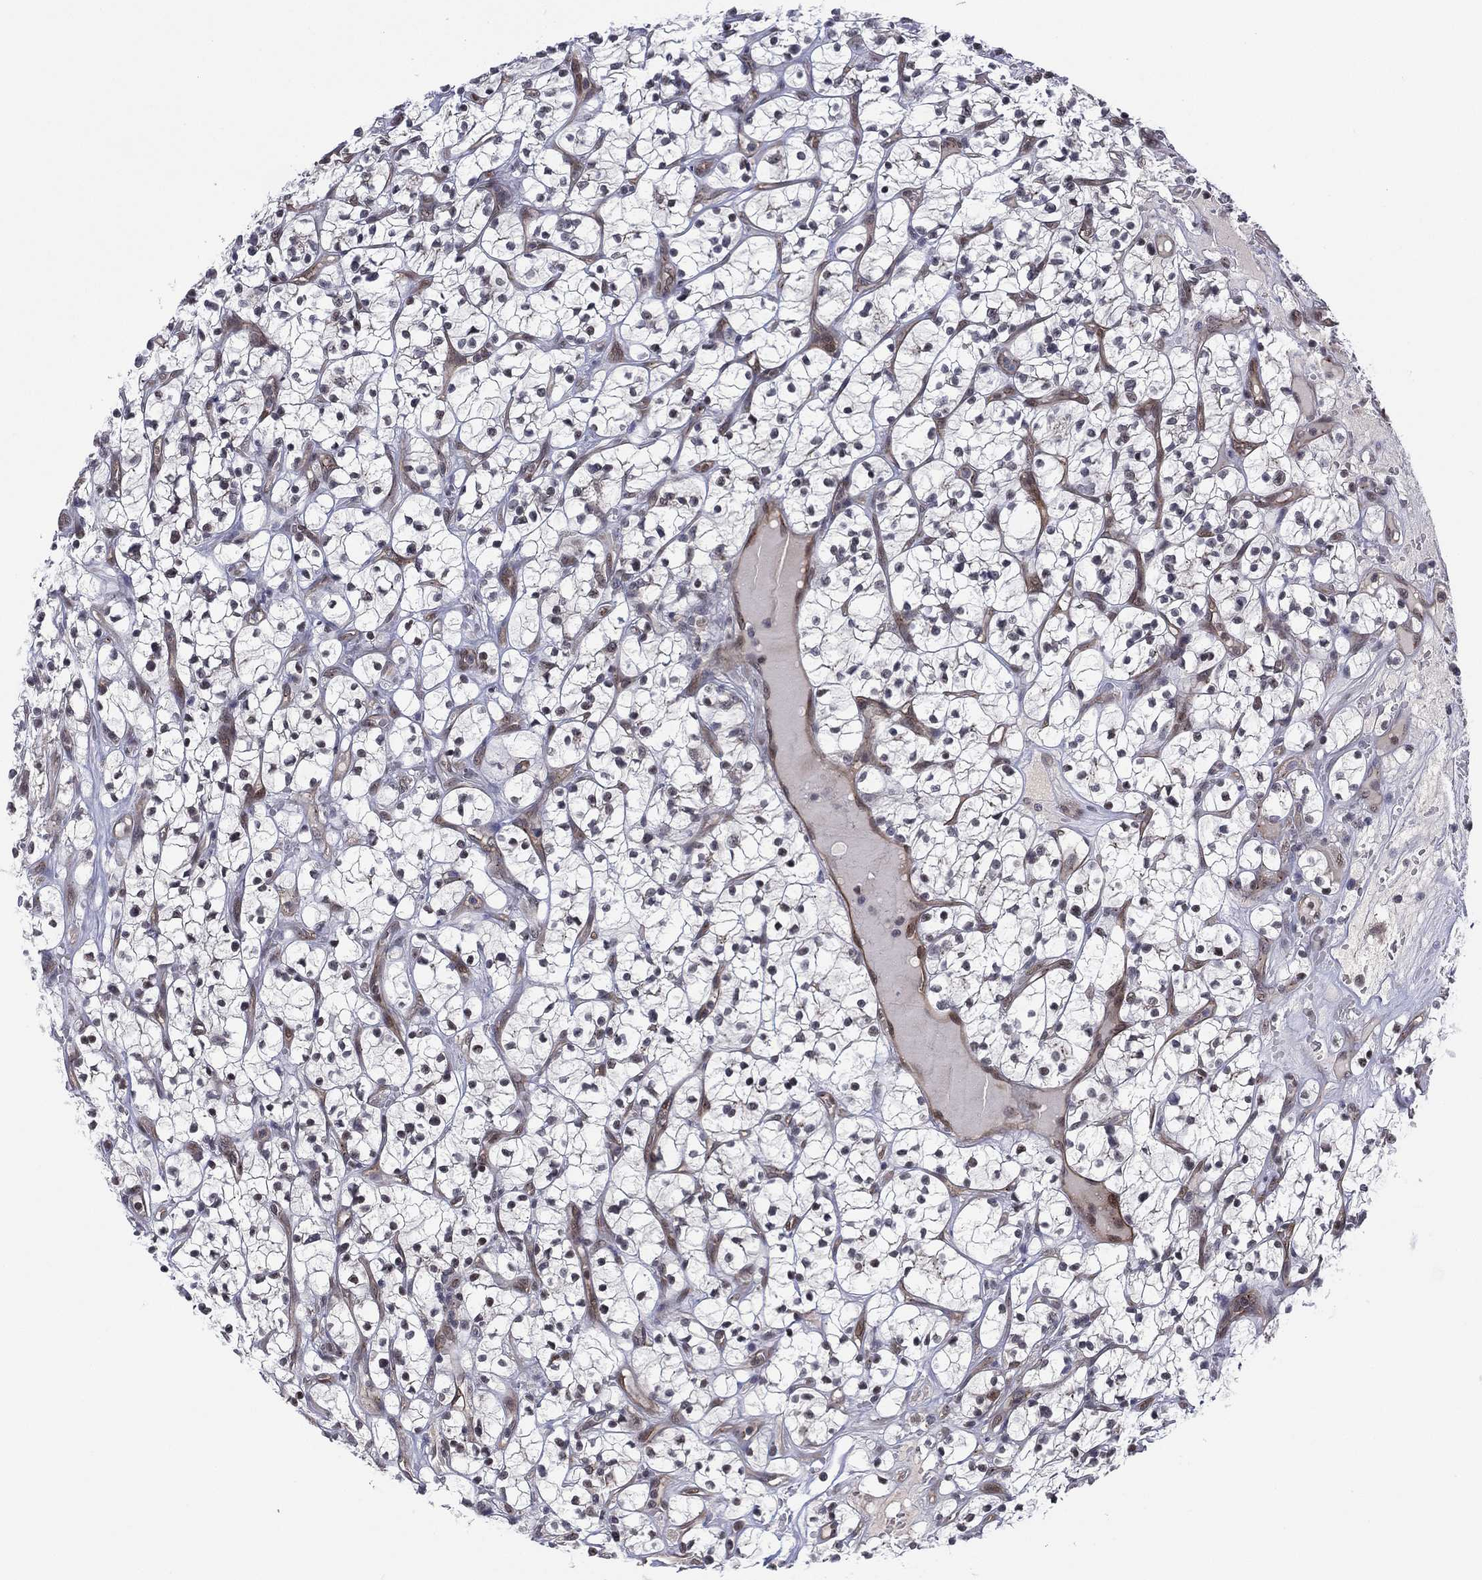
{"staining": {"intensity": "negative", "quantity": "none", "location": "none"}, "tissue": "renal cancer", "cell_type": "Tumor cells", "image_type": "cancer", "snomed": [{"axis": "morphology", "description": "Adenocarcinoma, NOS"}, {"axis": "topography", "description": "Kidney"}], "caption": "This is a photomicrograph of IHC staining of renal cancer, which shows no staining in tumor cells.", "gene": "GSE1", "patient": {"sex": "female", "age": 64}}